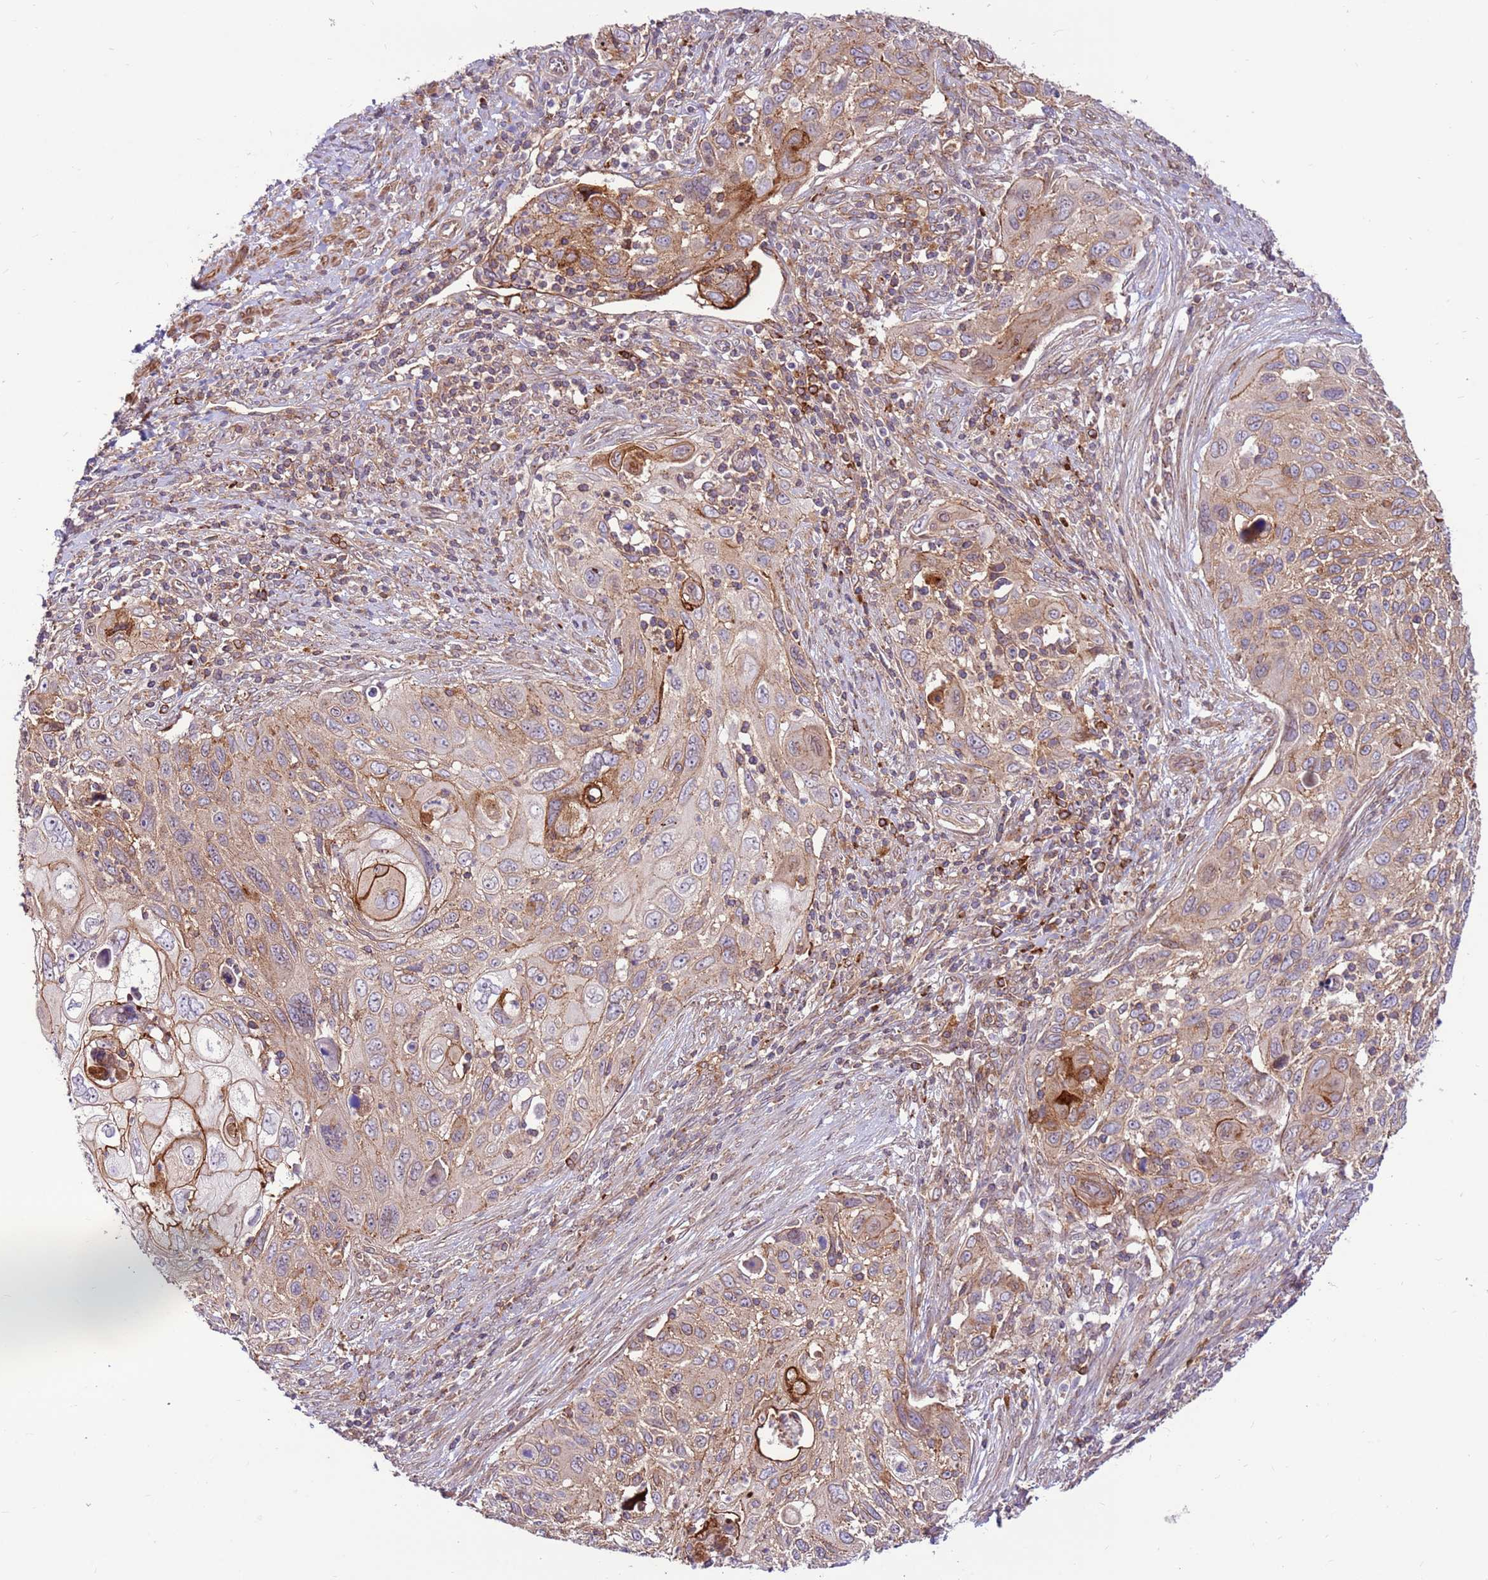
{"staining": {"intensity": "moderate", "quantity": "25%-75%", "location": "cytoplasmic/membranous"}, "tissue": "cervical cancer", "cell_type": "Tumor cells", "image_type": "cancer", "snomed": [{"axis": "morphology", "description": "Squamous cell carcinoma, NOS"}, {"axis": "topography", "description": "Cervix"}], "caption": "Immunohistochemistry (IHC) (DAB (3,3'-diaminobenzidine)) staining of squamous cell carcinoma (cervical) displays moderate cytoplasmic/membranous protein positivity in approximately 25%-75% of tumor cells.", "gene": "DDX19B", "patient": {"sex": "female", "age": 70}}